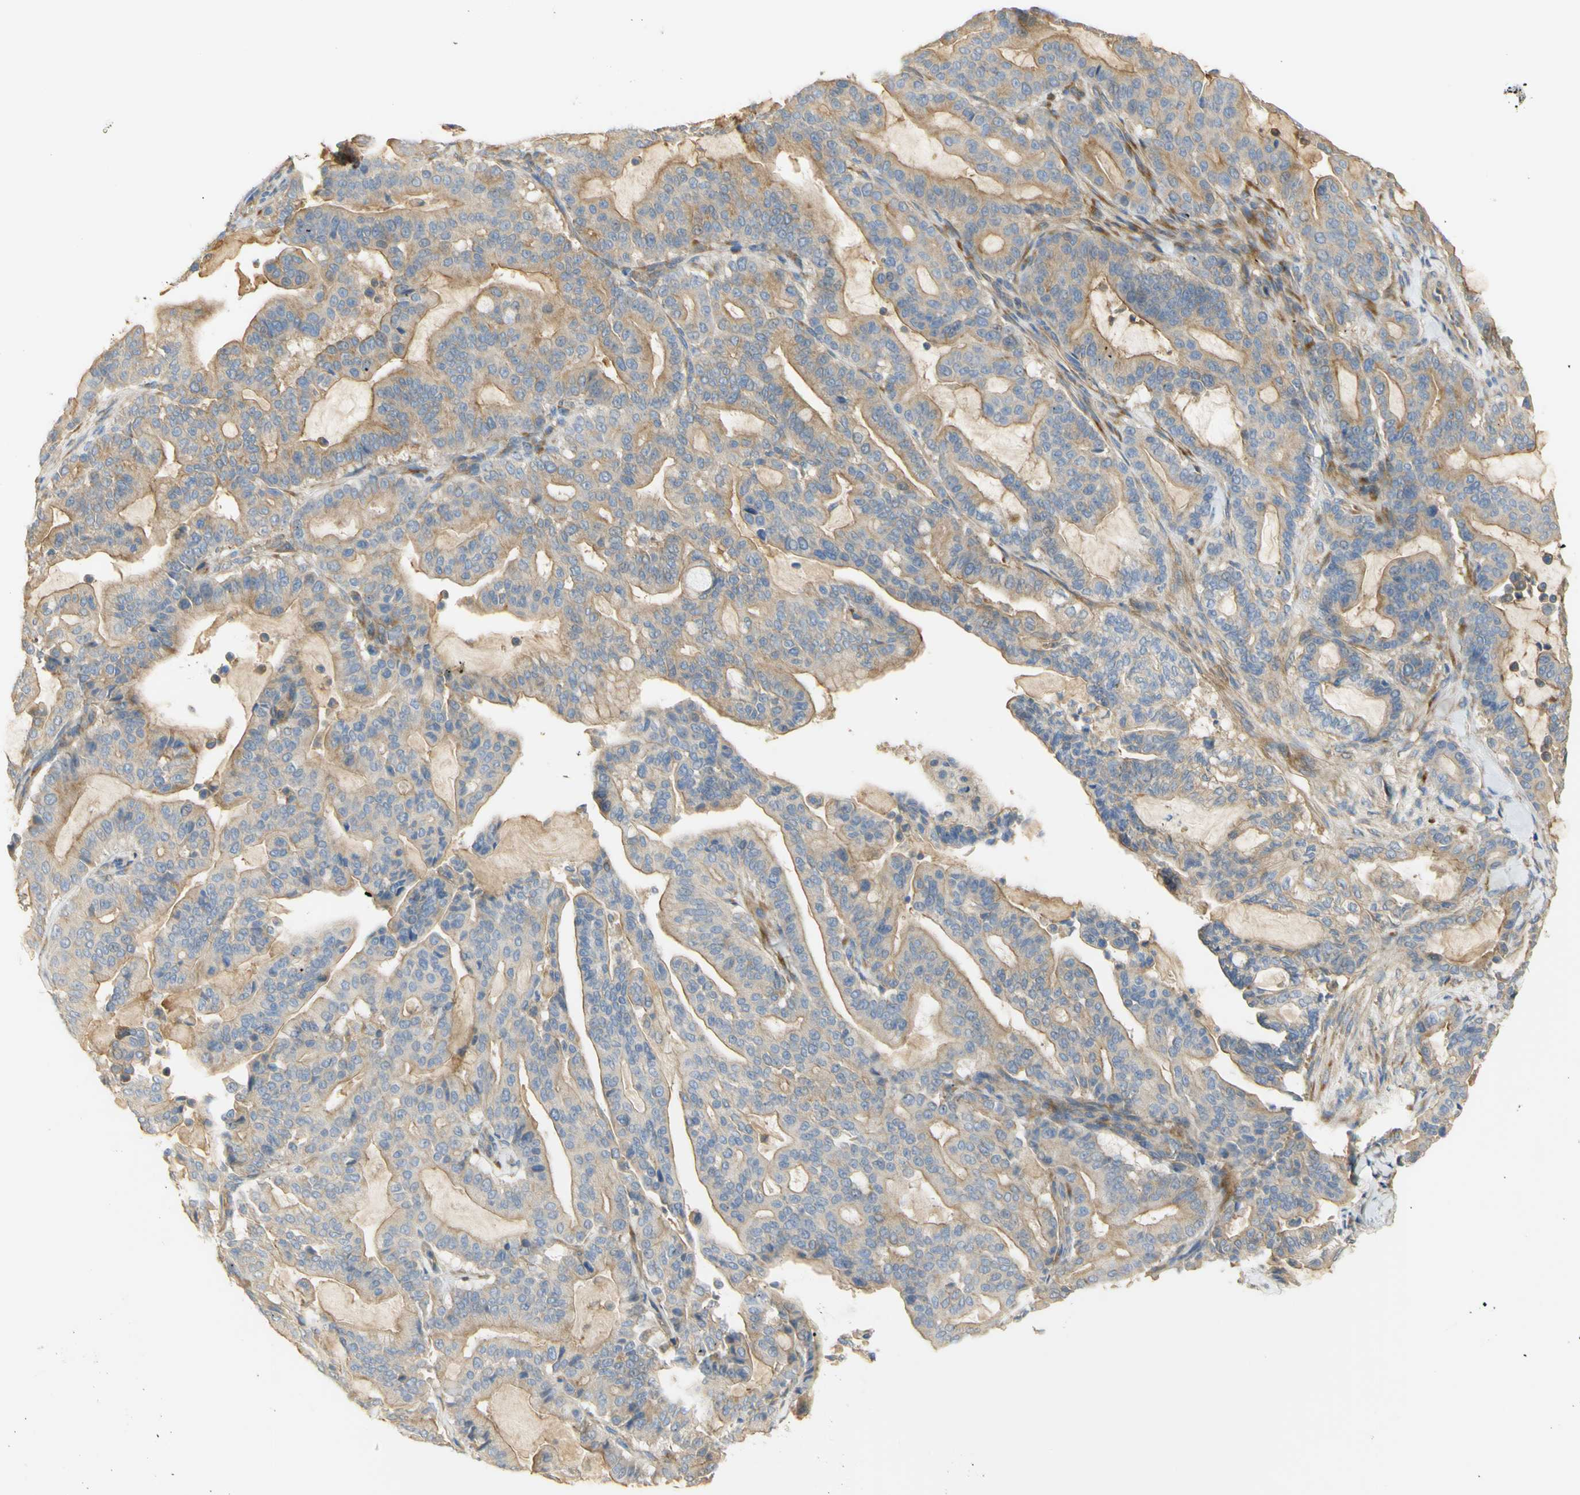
{"staining": {"intensity": "moderate", "quantity": "25%-75%", "location": "cytoplasmic/membranous"}, "tissue": "pancreatic cancer", "cell_type": "Tumor cells", "image_type": "cancer", "snomed": [{"axis": "morphology", "description": "Adenocarcinoma, NOS"}, {"axis": "topography", "description": "Pancreas"}], "caption": "Tumor cells show medium levels of moderate cytoplasmic/membranous positivity in approximately 25%-75% of cells in human pancreatic adenocarcinoma. The protein of interest is shown in brown color, while the nuclei are stained blue.", "gene": "KCNE4", "patient": {"sex": "male", "age": 63}}